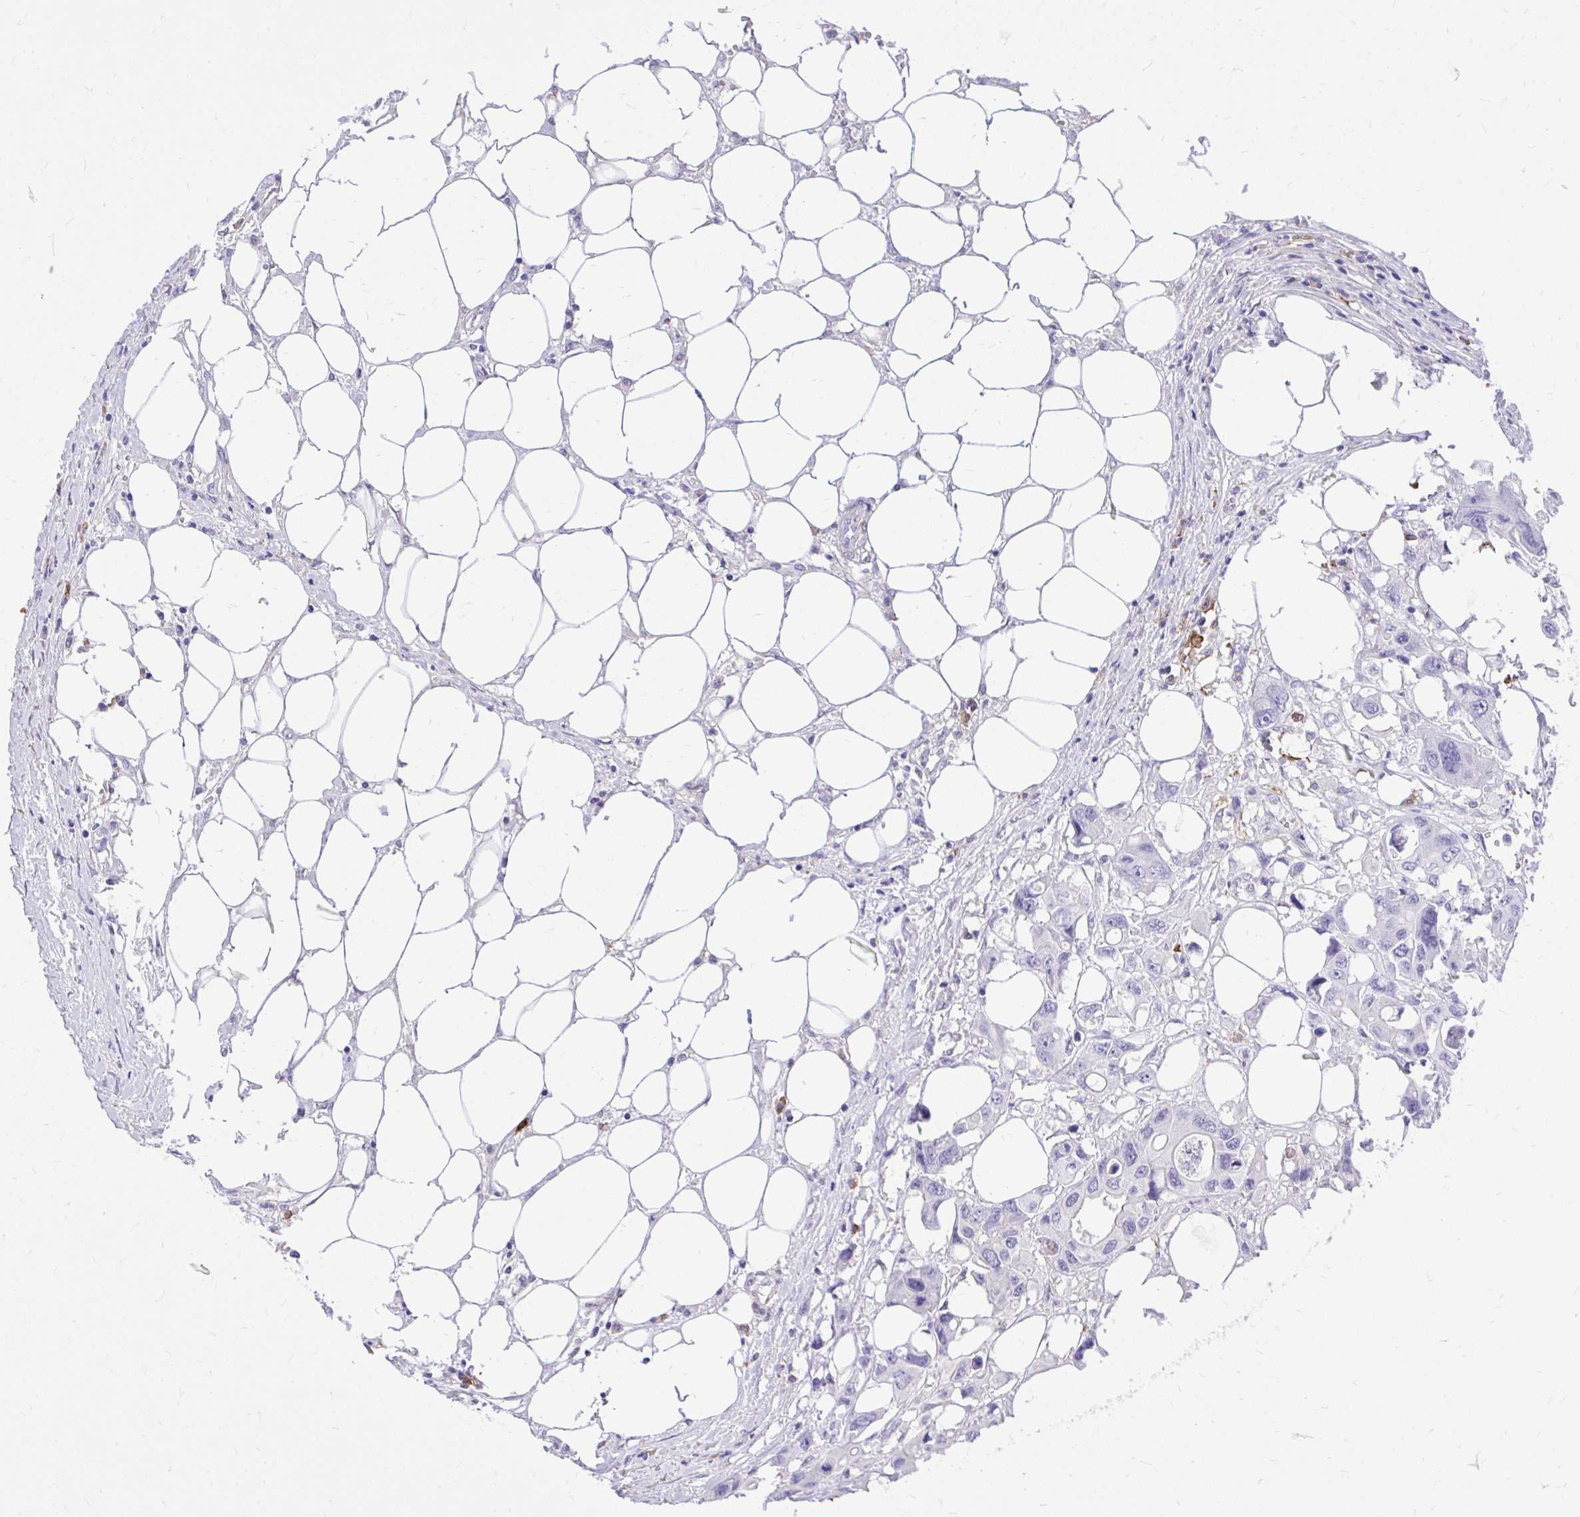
{"staining": {"intensity": "negative", "quantity": "none", "location": "none"}, "tissue": "colorectal cancer", "cell_type": "Tumor cells", "image_type": "cancer", "snomed": [{"axis": "morphology", "description": "Adenocarcinoma, NOS"}, {"axis": "topography", "description": "Colon"}], "caption": "There is no significant staining in tumor cells of colorectal adenocarcinoma.", "gene": "TLR7", "patient": {"sex": "male", "age": 77}}